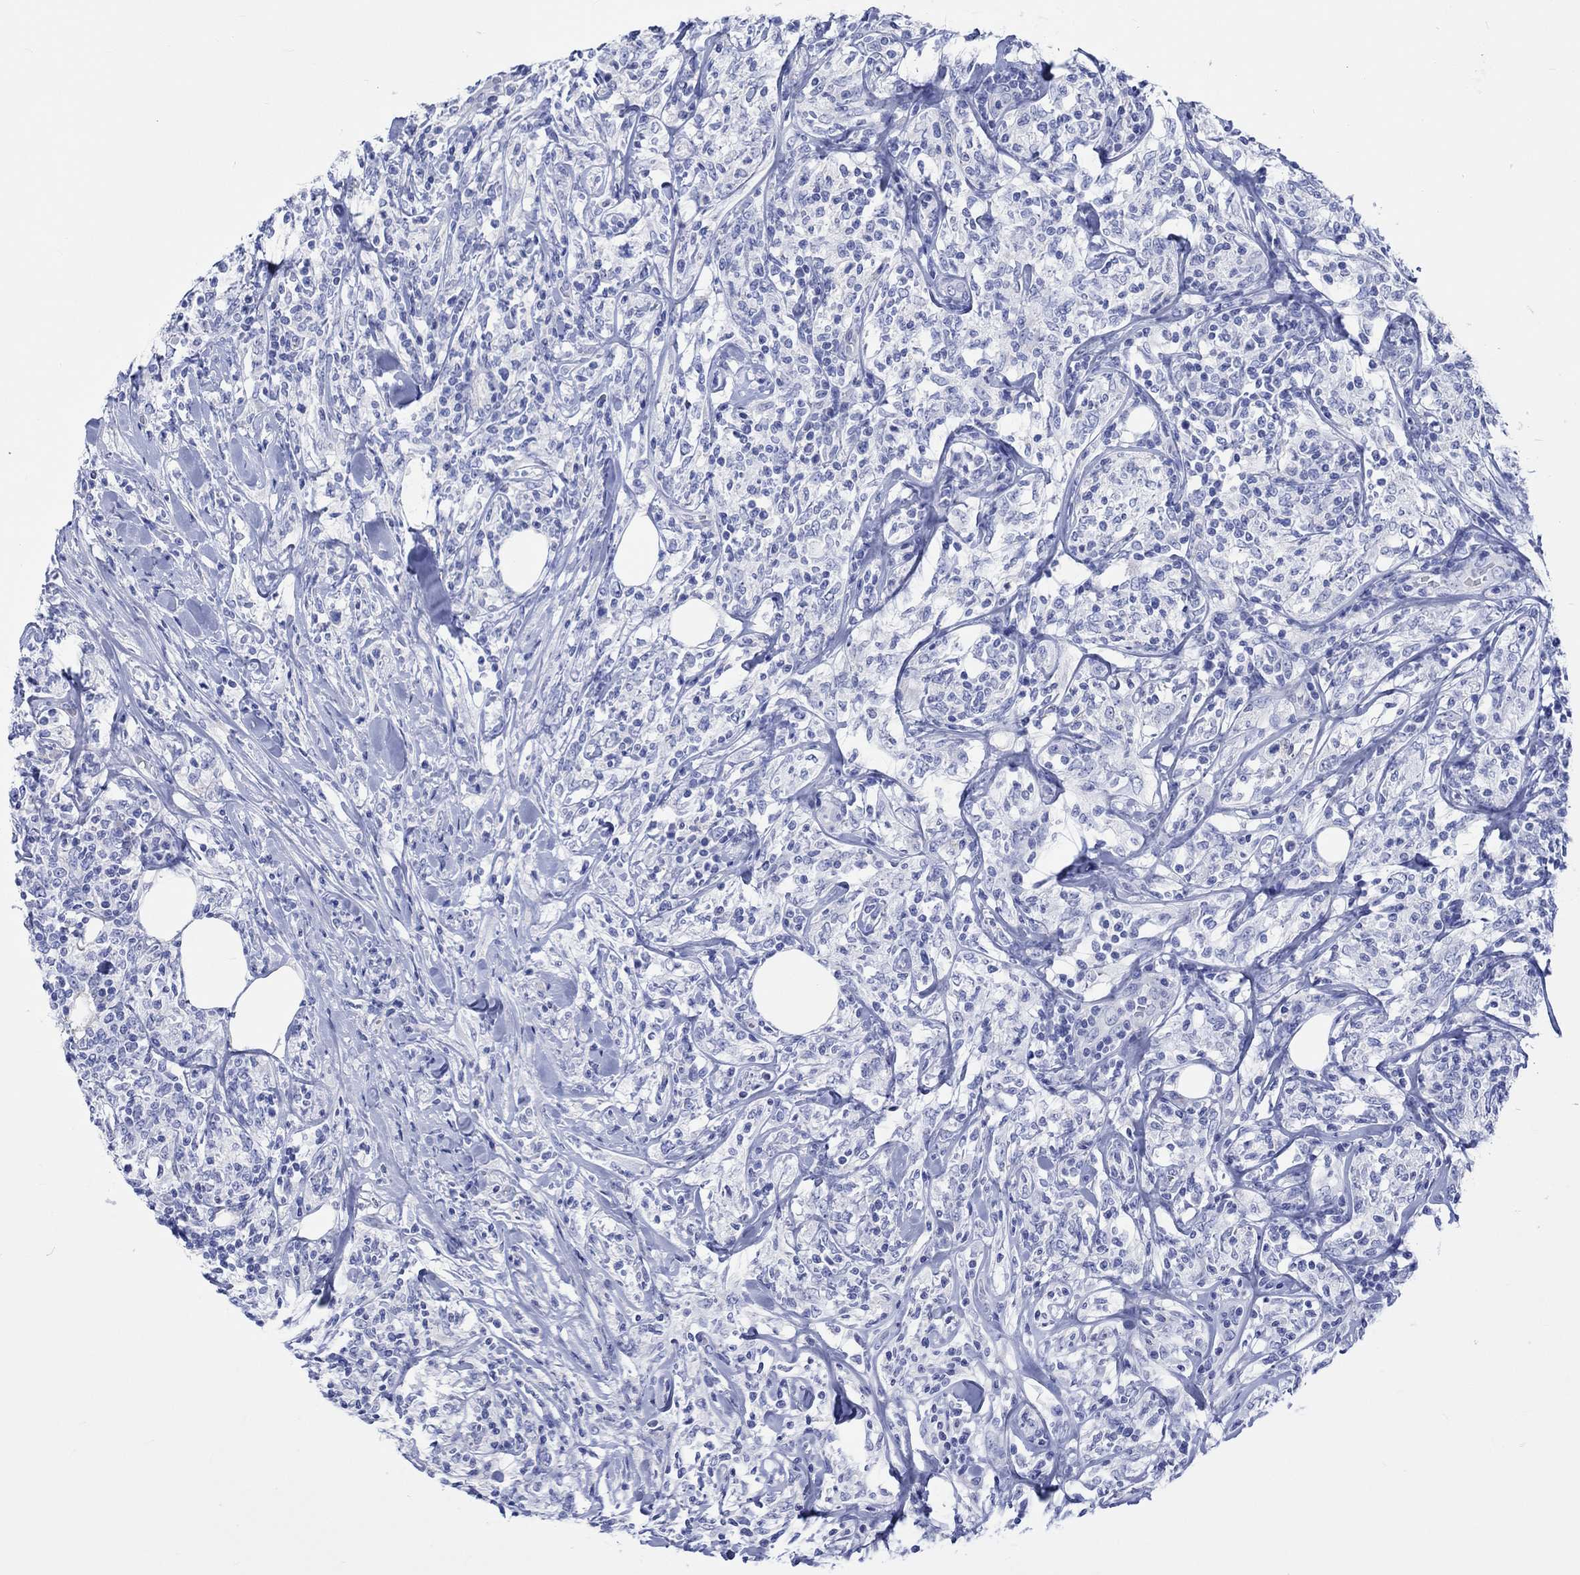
{"staining": {"intensity": "negative", "quantity": "none", "location": "none"}, "tissue": "lymphoma", "cell_type": "Tumor cells", "image_type": "cancer", "snomed": [{"axis": "morphology", "description": "Malignant lymphoma, non-Hodgkin's type, High grade"}, {"axis": "topography", "description": "Lymph node"}], "caption": "Immunohistochemical staining of human malignant lymphoma, non-Hodgkin's type (high-grade) exhibits no significant expression in tumor cells.", "gene": "CPLX2", "patient": {"sex": "female", "age": 84}}